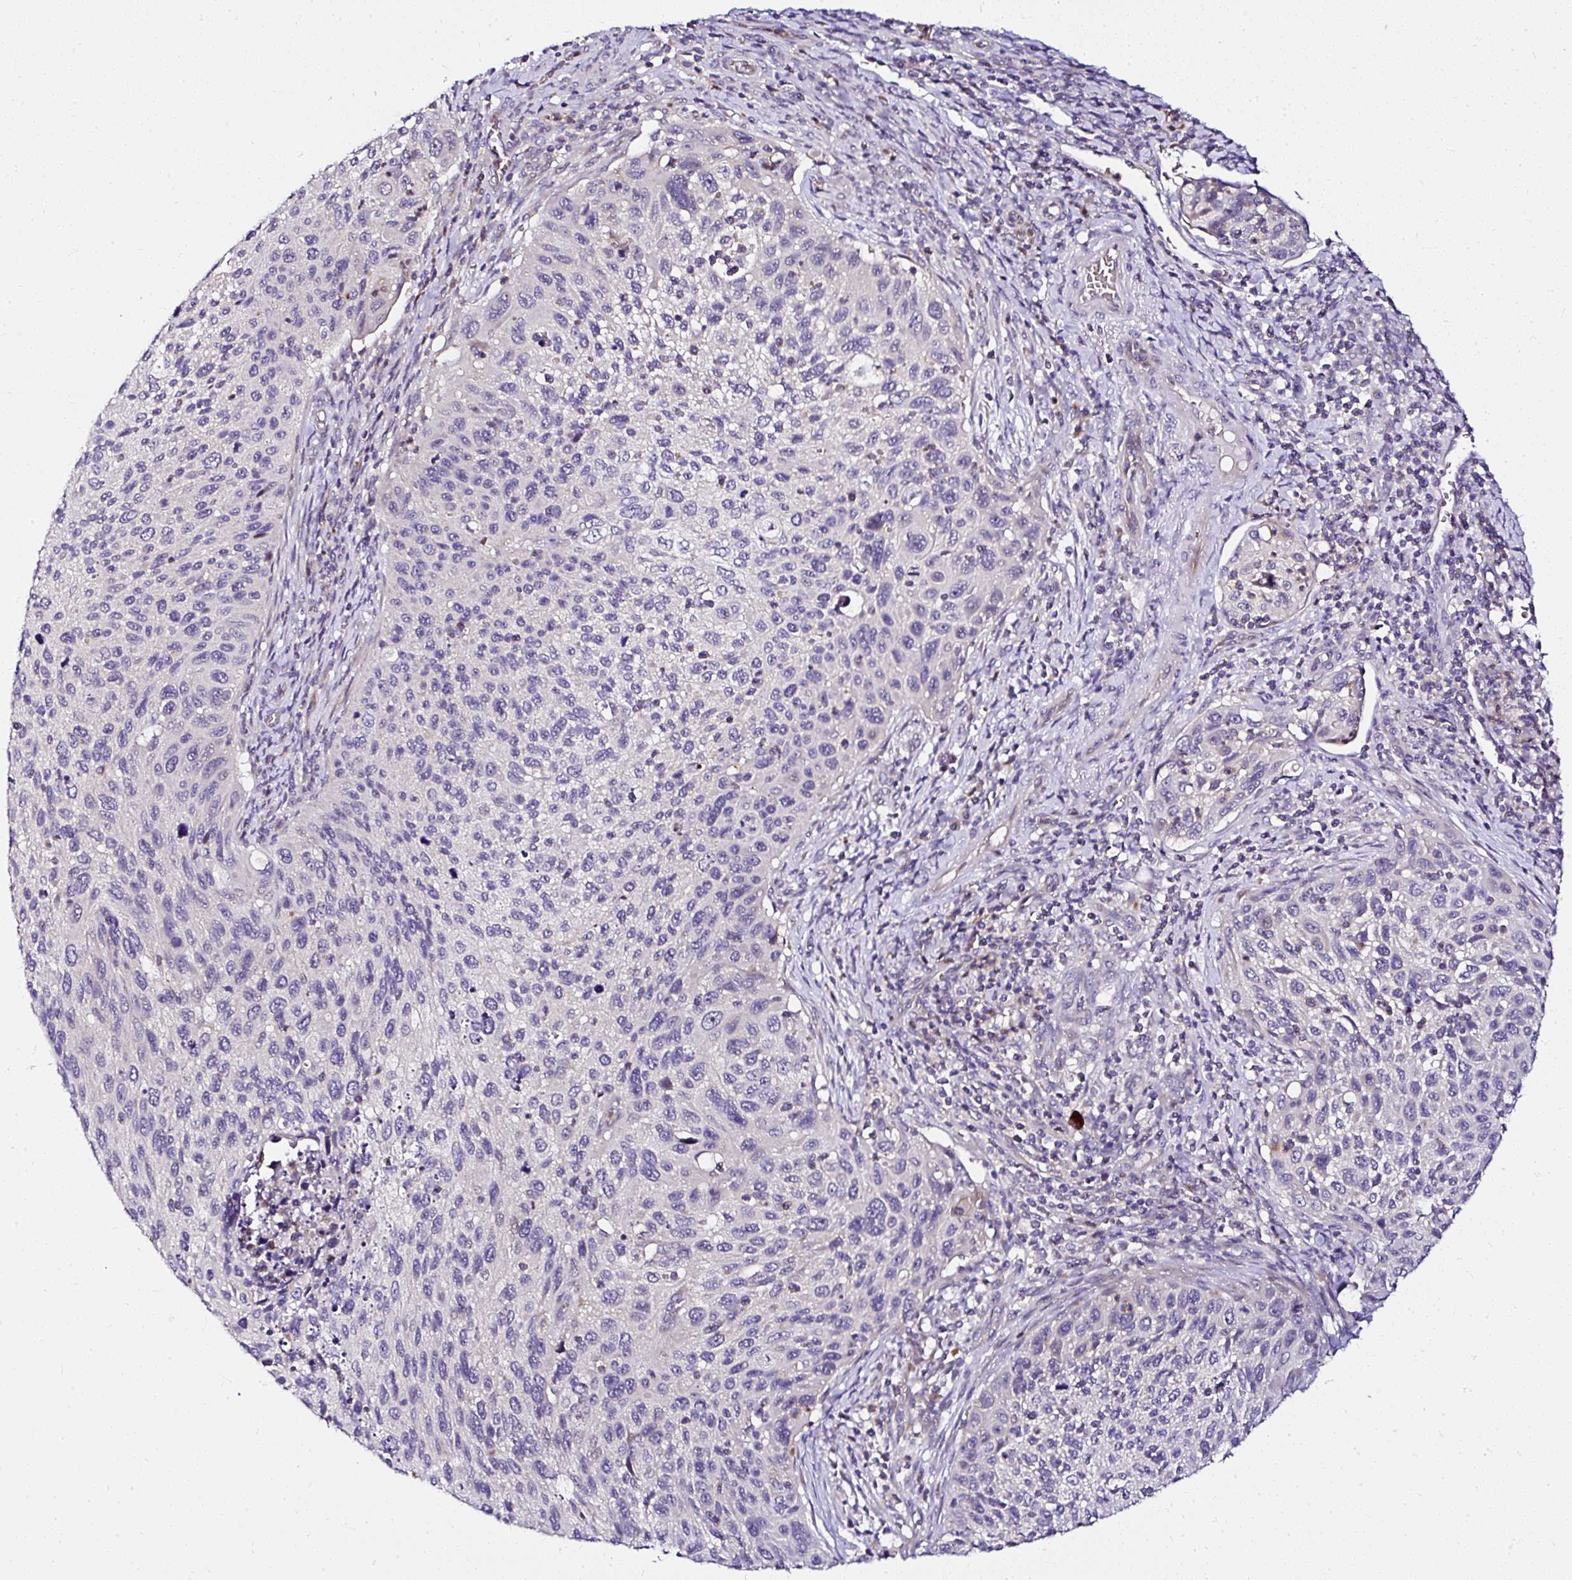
{"staining": {"intensity": "negative", "quantity": "none", "location": "none"}, "tissue": "cervical cancer", "cell_type": "Tumor cells", "image_type": "cancer", "snomed": [{"axis": "morphology", "description": "Squamous cell carcinoma, NOS"}, {"axis": "topography", "description": "Cervix"}], "caption": "This histopathology image is of cervical cancer (squamous cell carcinoma) stained with immunohistochemistry (IHC) to label a protein in brown with the nuclei are counter-stained blue. There is no expression in tumor cells.", "gene": "DEPDC5", "patient": {"sex": "female", "age": 70}}